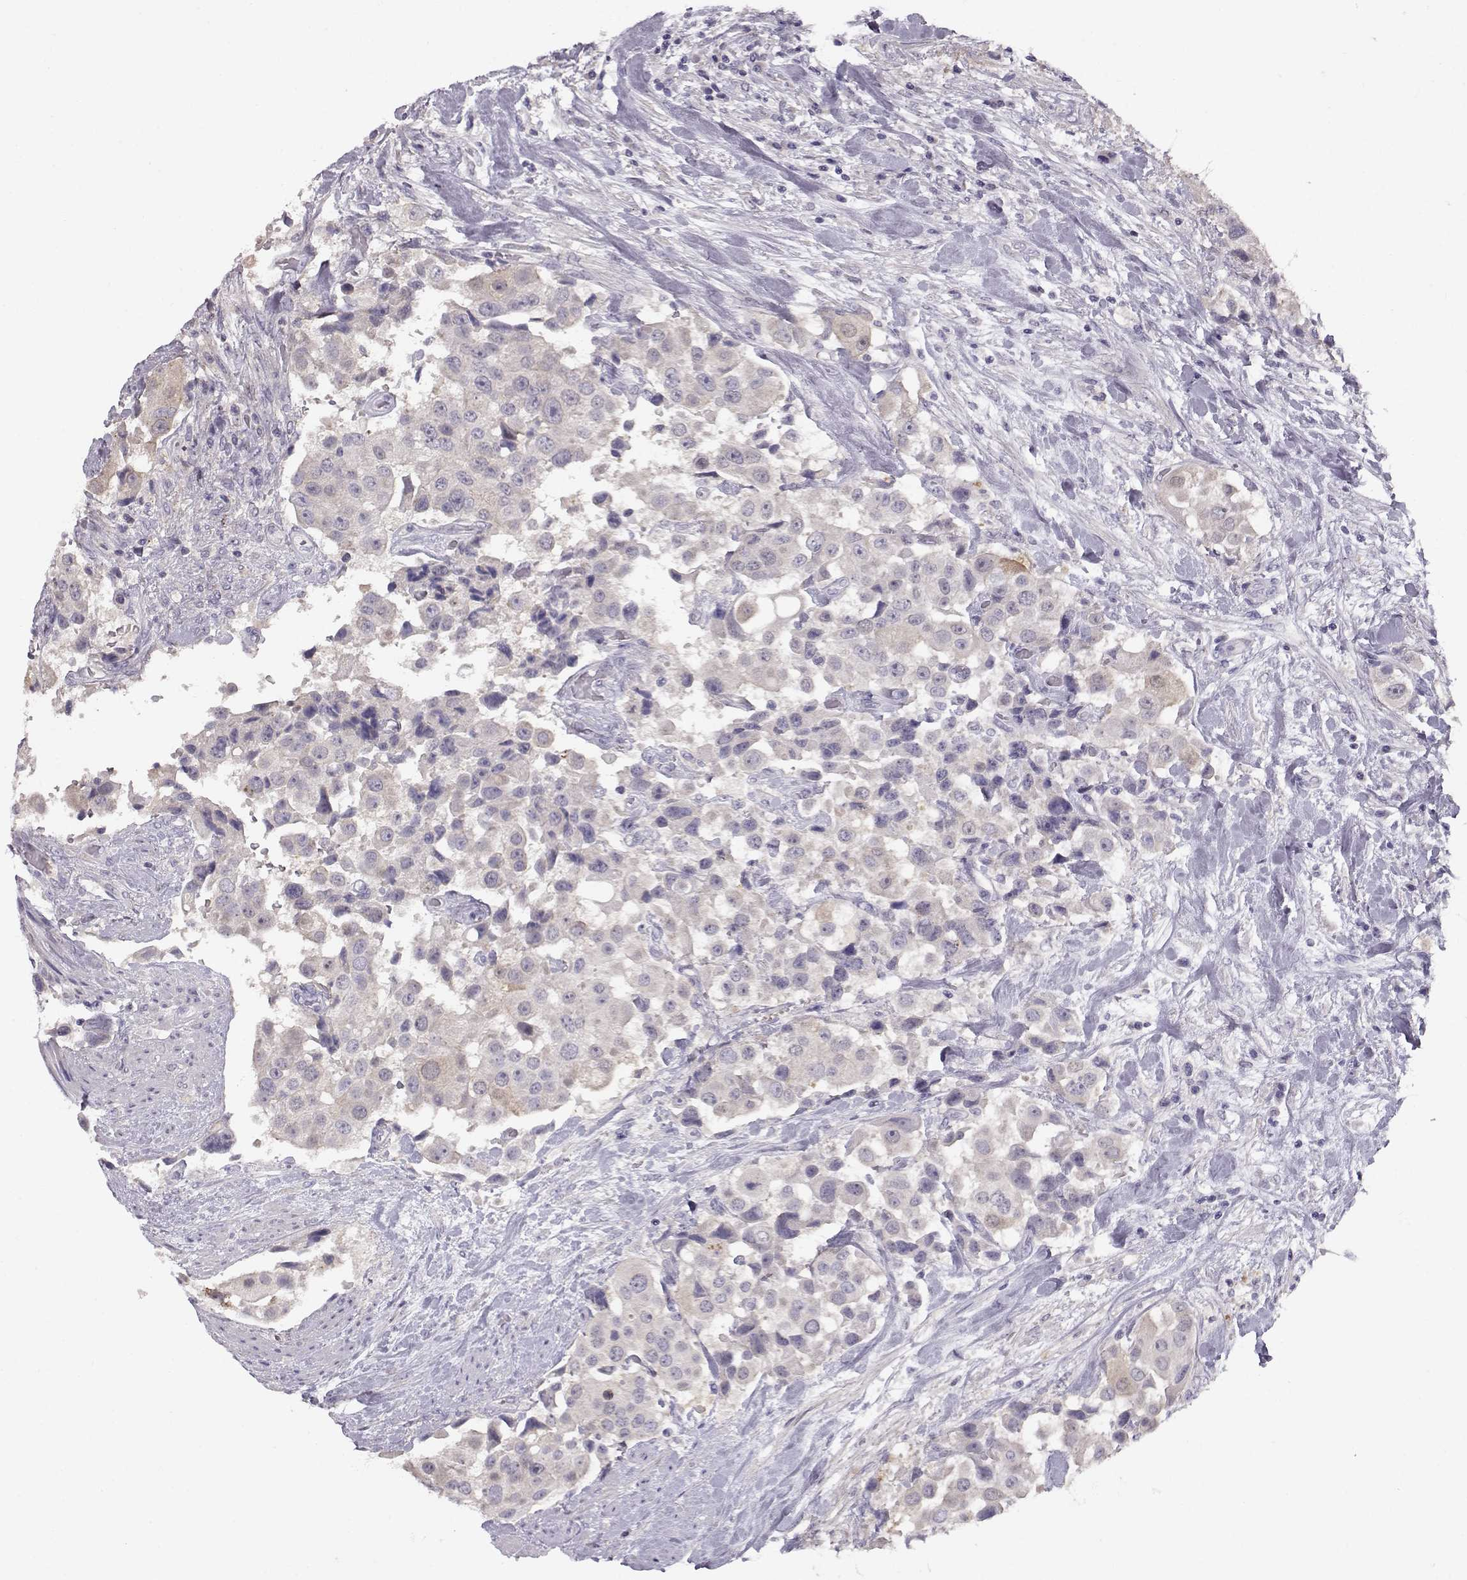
{"staining": {"intensity": "negative", "quantity": "none", "location": "none"}, "tissue": "urothelial cancer", "cell_type": "Tumor cells", "image_type": "cancer", "snomed": [{"axis": "morphology", "description": "Urothelial carcinoma, High grade"}, {"axis": "topography", "description": "Urinary bladder"}], "caption": "An image of human high-grade urothelial carcinoma is negative for staining in tumor cells.", "gene": "GRK1", "patient": {"sex": "female", "age": 64}}